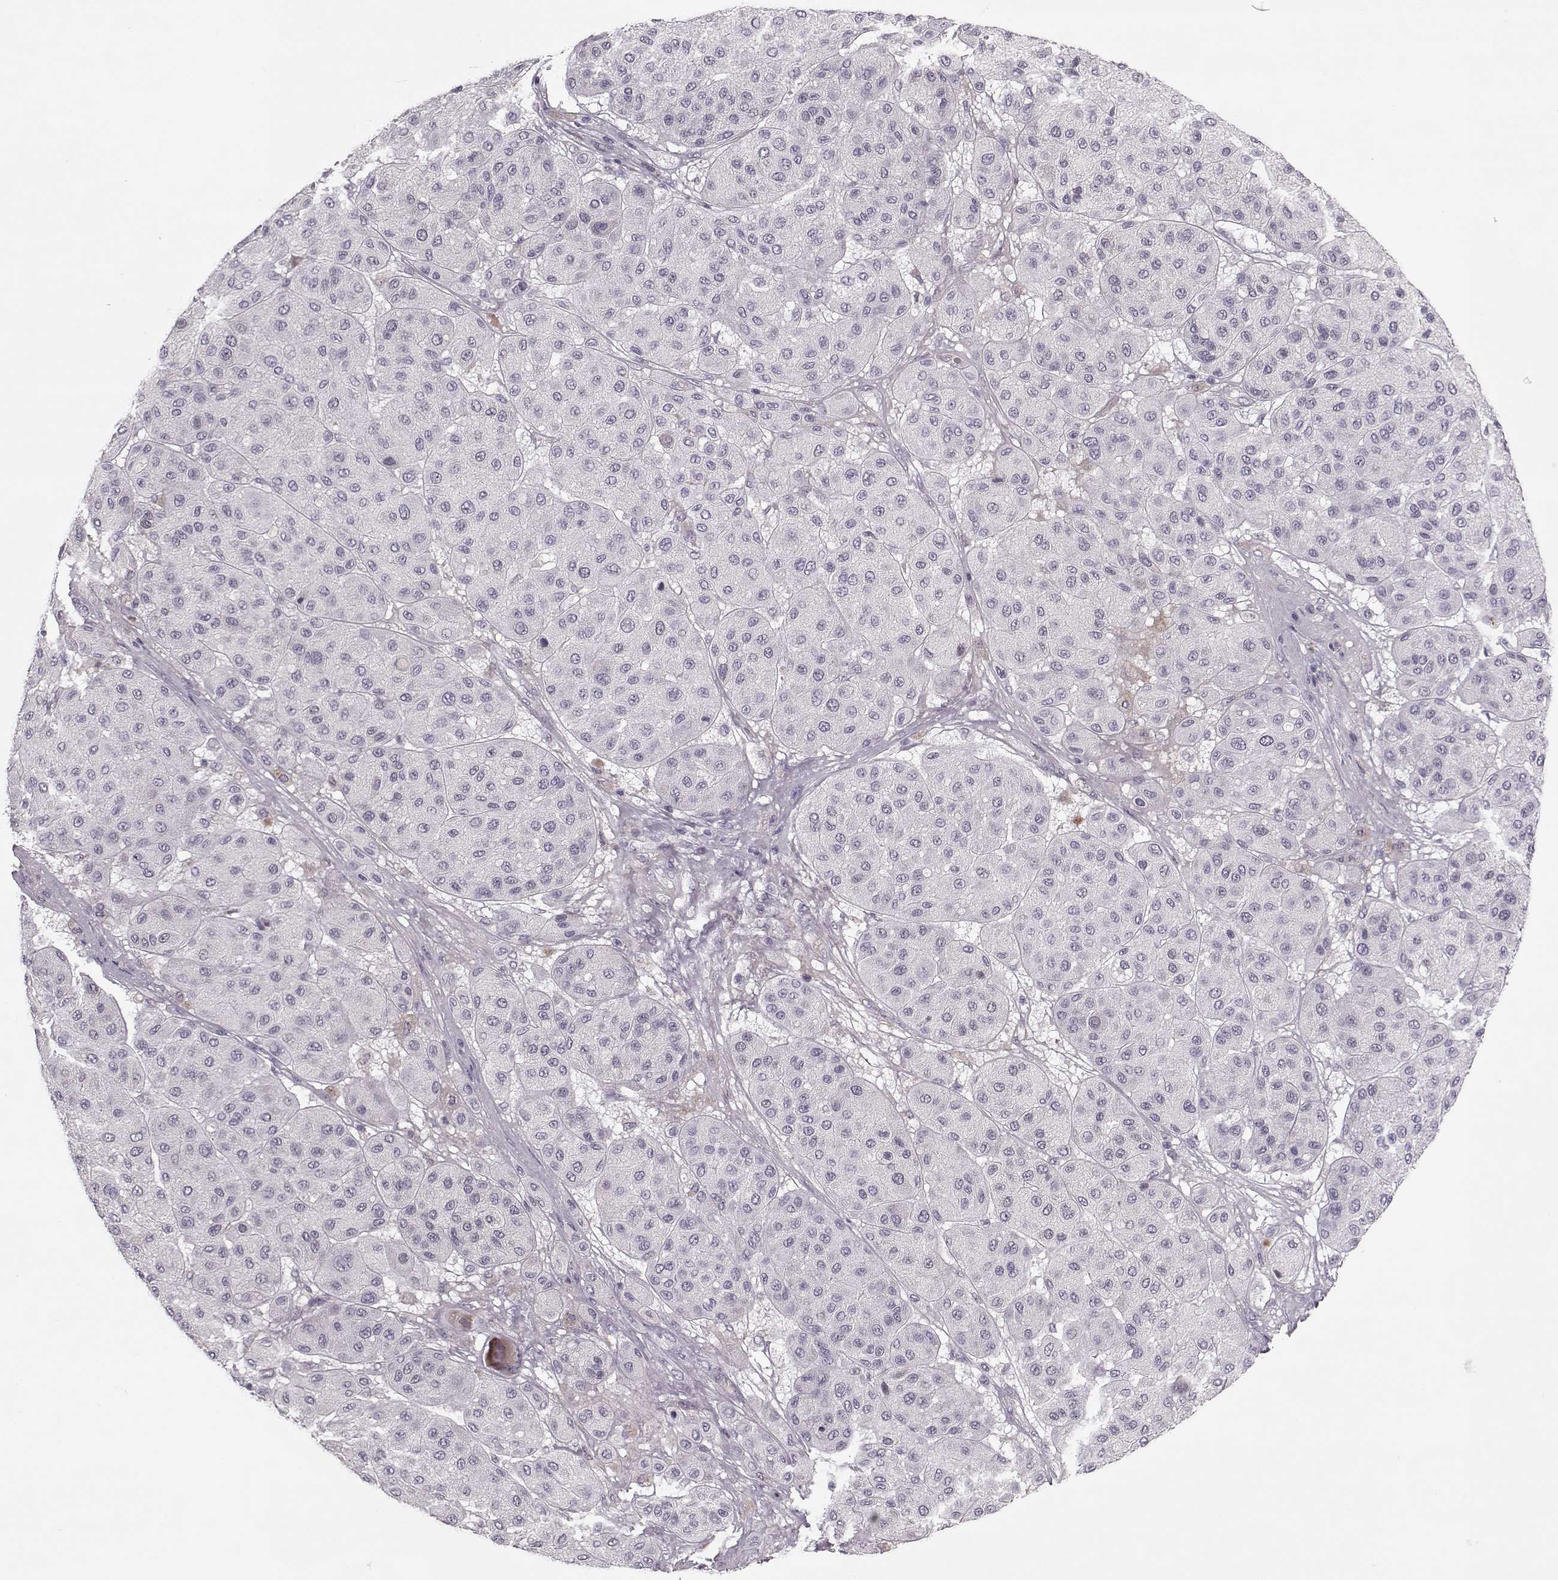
{"staining": {"intensity": "negative", "quantity": "none", "location": "none"}, "tissue": "melanoma", "cell_type": "Tumor cells", "image_type": "cancer", "snomed": [{"axis": "morphology", "description": "Malignant melanoma, Metastatic site"}, {"axis": "topography", "description": "Smooth muscle"}], "caption": "A histopathology image of melanoma stained for a protein reveals no brown staining in tumor cells.", "gene": "KRT9", "patient": {"sex": "male", "age": 41}}